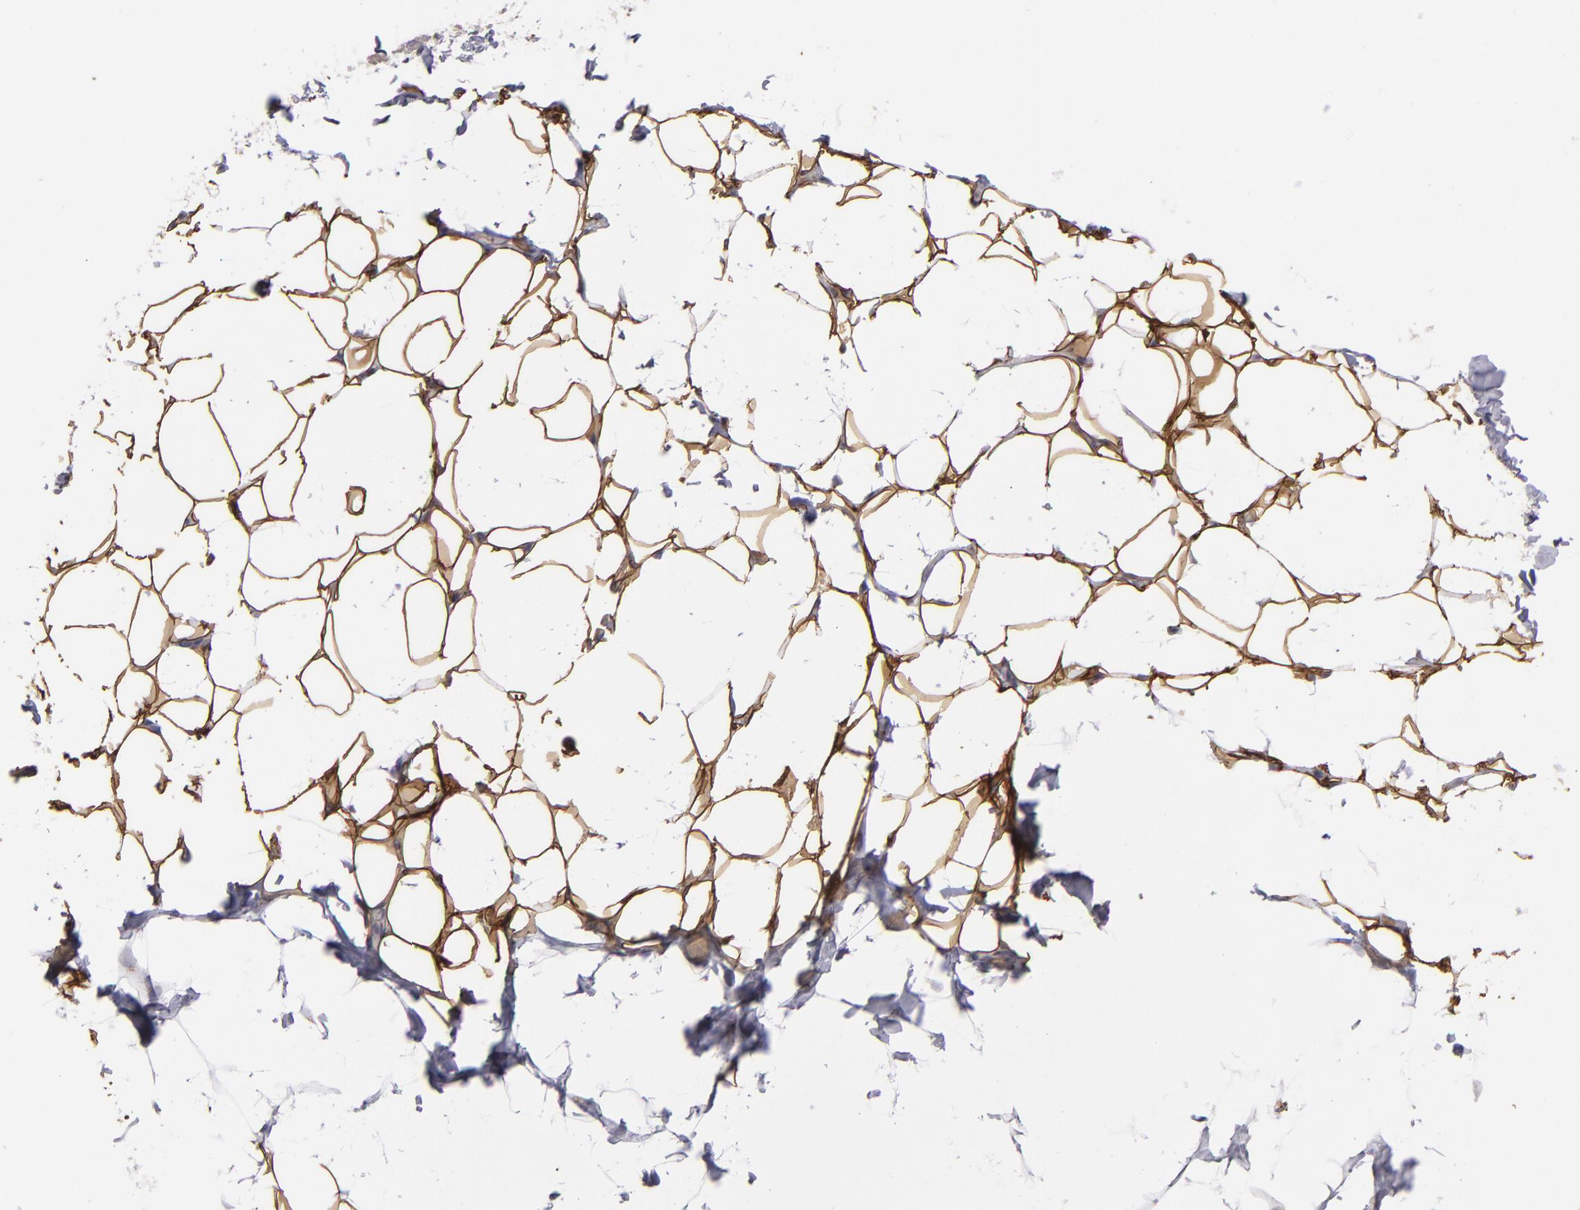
{"staining": {"intensity": "strong", "quantity": "25%-75%", "location": "cytoplasmic/membranous"}, "tissue": "adipose tissue", "cell_type": "Adipocytes", "image_type": "normal", "snomed": [{"axis": "morphology", "description": "Normal tissue, NOS"}, {"axis": "topography", "description": "Soft tissue"}], "caption": "This is a photomicrograph of immunohistochemistry staining of normal adipose tissue, which shows strong staining in the cytoplasmic/membranous of adipocytes.", "gene": "IL12A", "patient": {"sex": "male", "age": 26}}